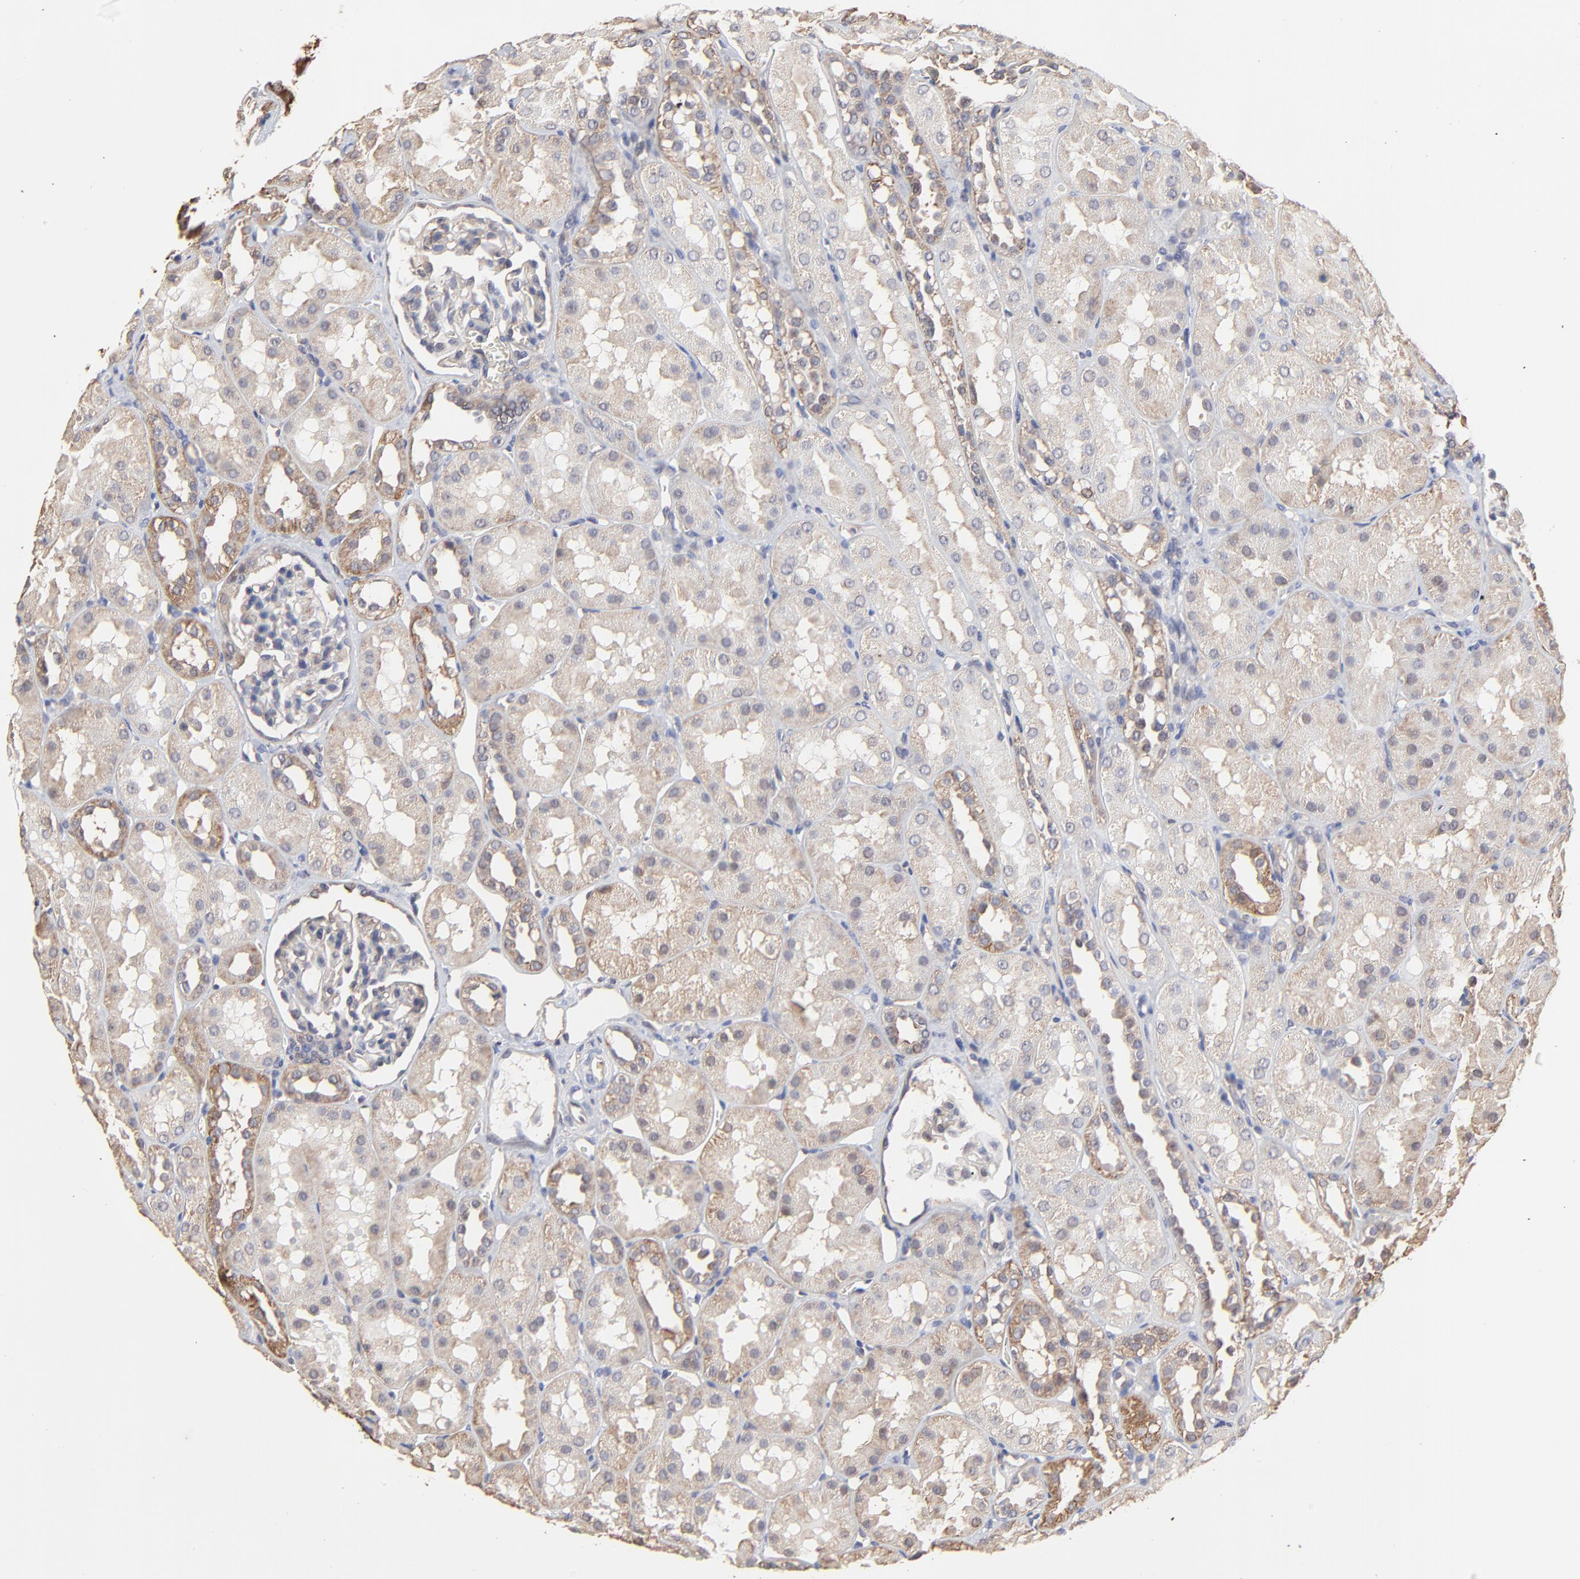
{"staining": {"intensity": "weak", "quantity": "<25%", "location": "cytoplasmic/membranous"}, "tissue": "kidney", "cell_type": "Cells in glomeruli", "image_type": "normal", "snomed": [{"axis": "morphology", "description": "Normal tissue, NOS"}, {"axis": "topography", "description": "Kidney"}], "caption": "A high-resolution histopathology image shows immunohistochemistry (IHC) staining of unremarkable kidney, which displays no significant staining in cells in glomeruli. The staining was performed using DAB to visualize the protein expression in brown, while the nuclei were stained in blue with hematoxylin (Magnification: 20x).", "gene": "ARMT1", "patient": {"sex": "male", "age": 16}}